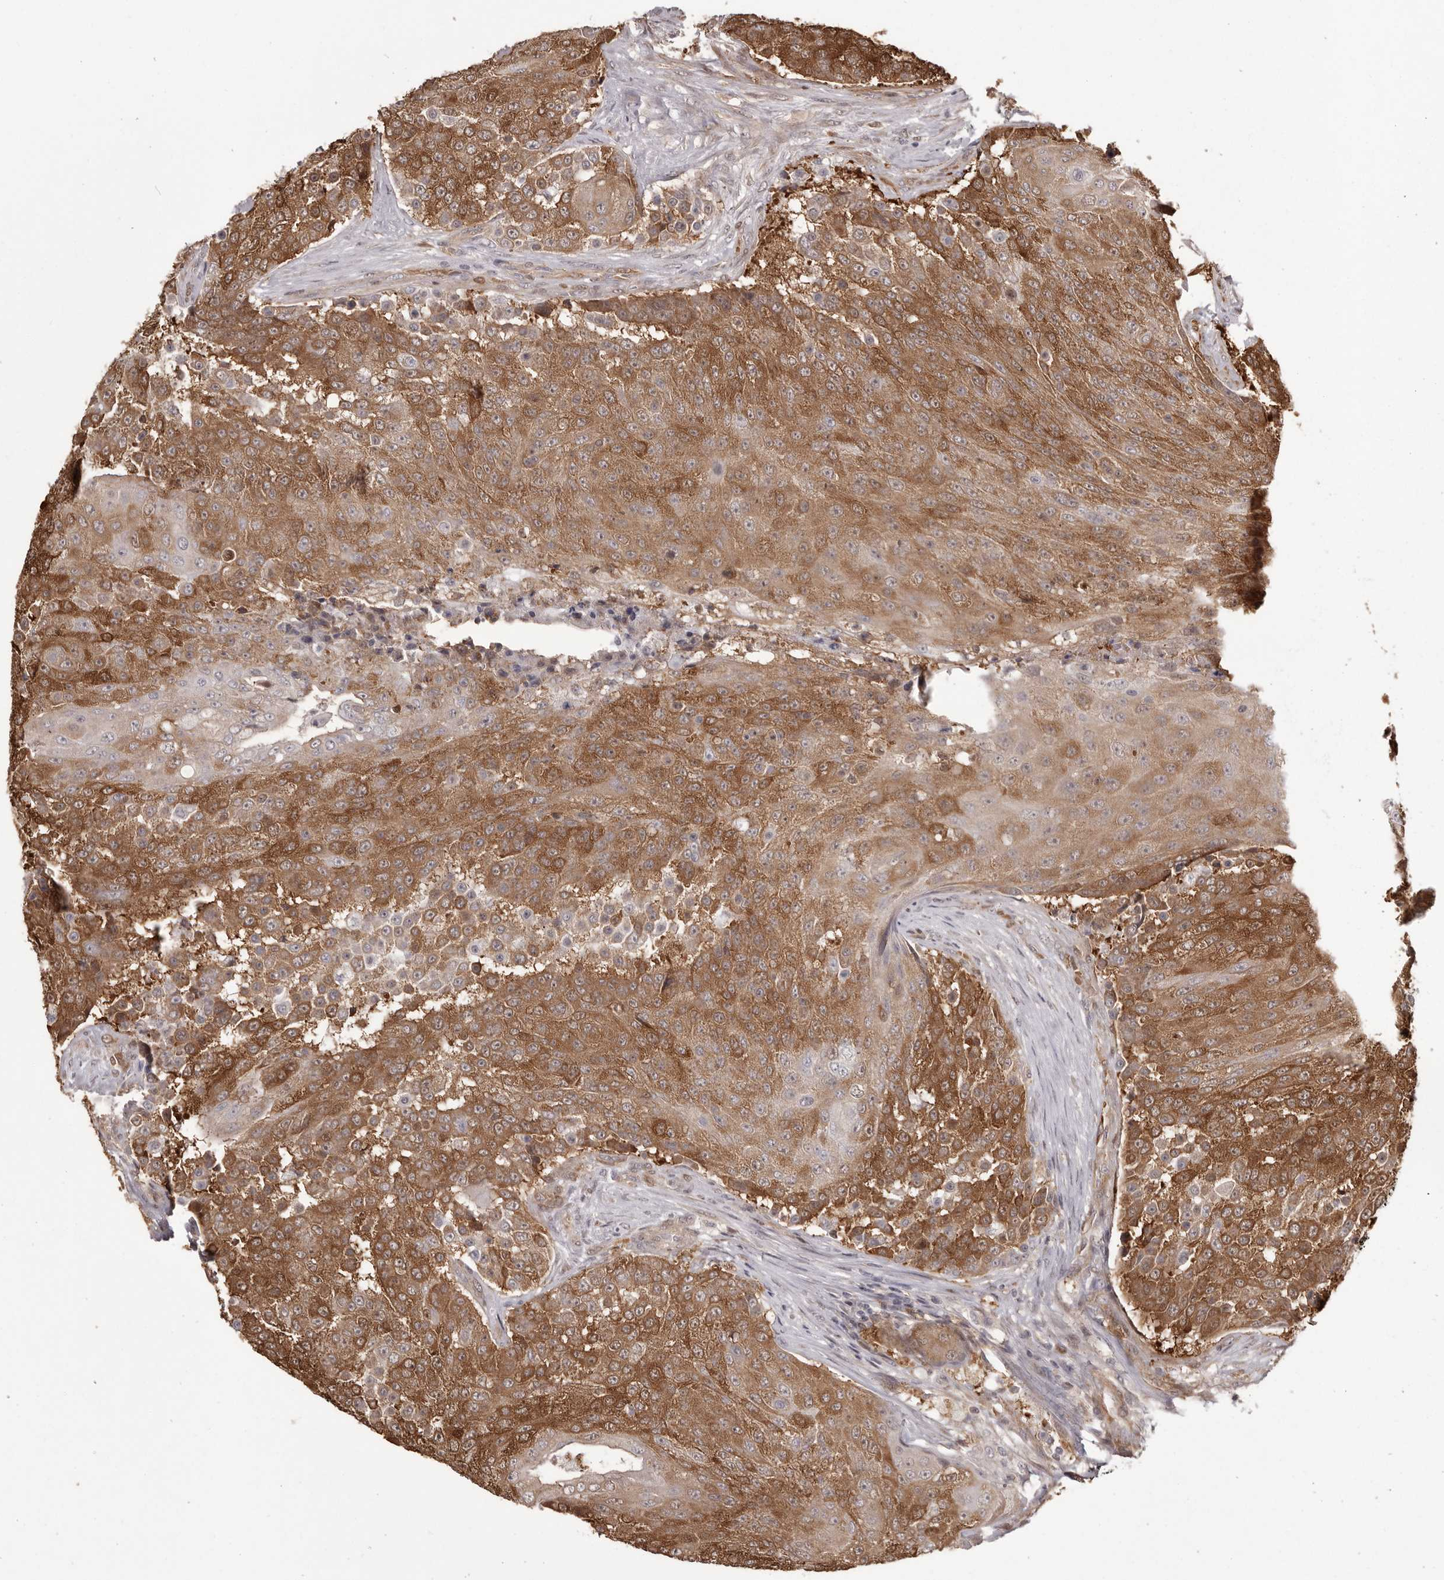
{"staining": {"intensity": "strong", "quantity": ">75%", "location": "cytoplasmic/membranous"}, "tissue": "urothelial cancer", "cell_type": "Tumor cells", "image_type": "cancer", "snomed": [{"axis": "morphology", "description": "Urothelial carcinoma, High grade"}, {"axis": "topography", "description": "Urinary bladder"}], "caption": "A photomicrograph showing strong cytoplasmic/membranous staining in approximately >75% of tumor cells in urothelial cancer, as visualized by brown immunohistochemical staining.", "gene": "GFOD1", "patient": {"sex": "female", "age": 63}}